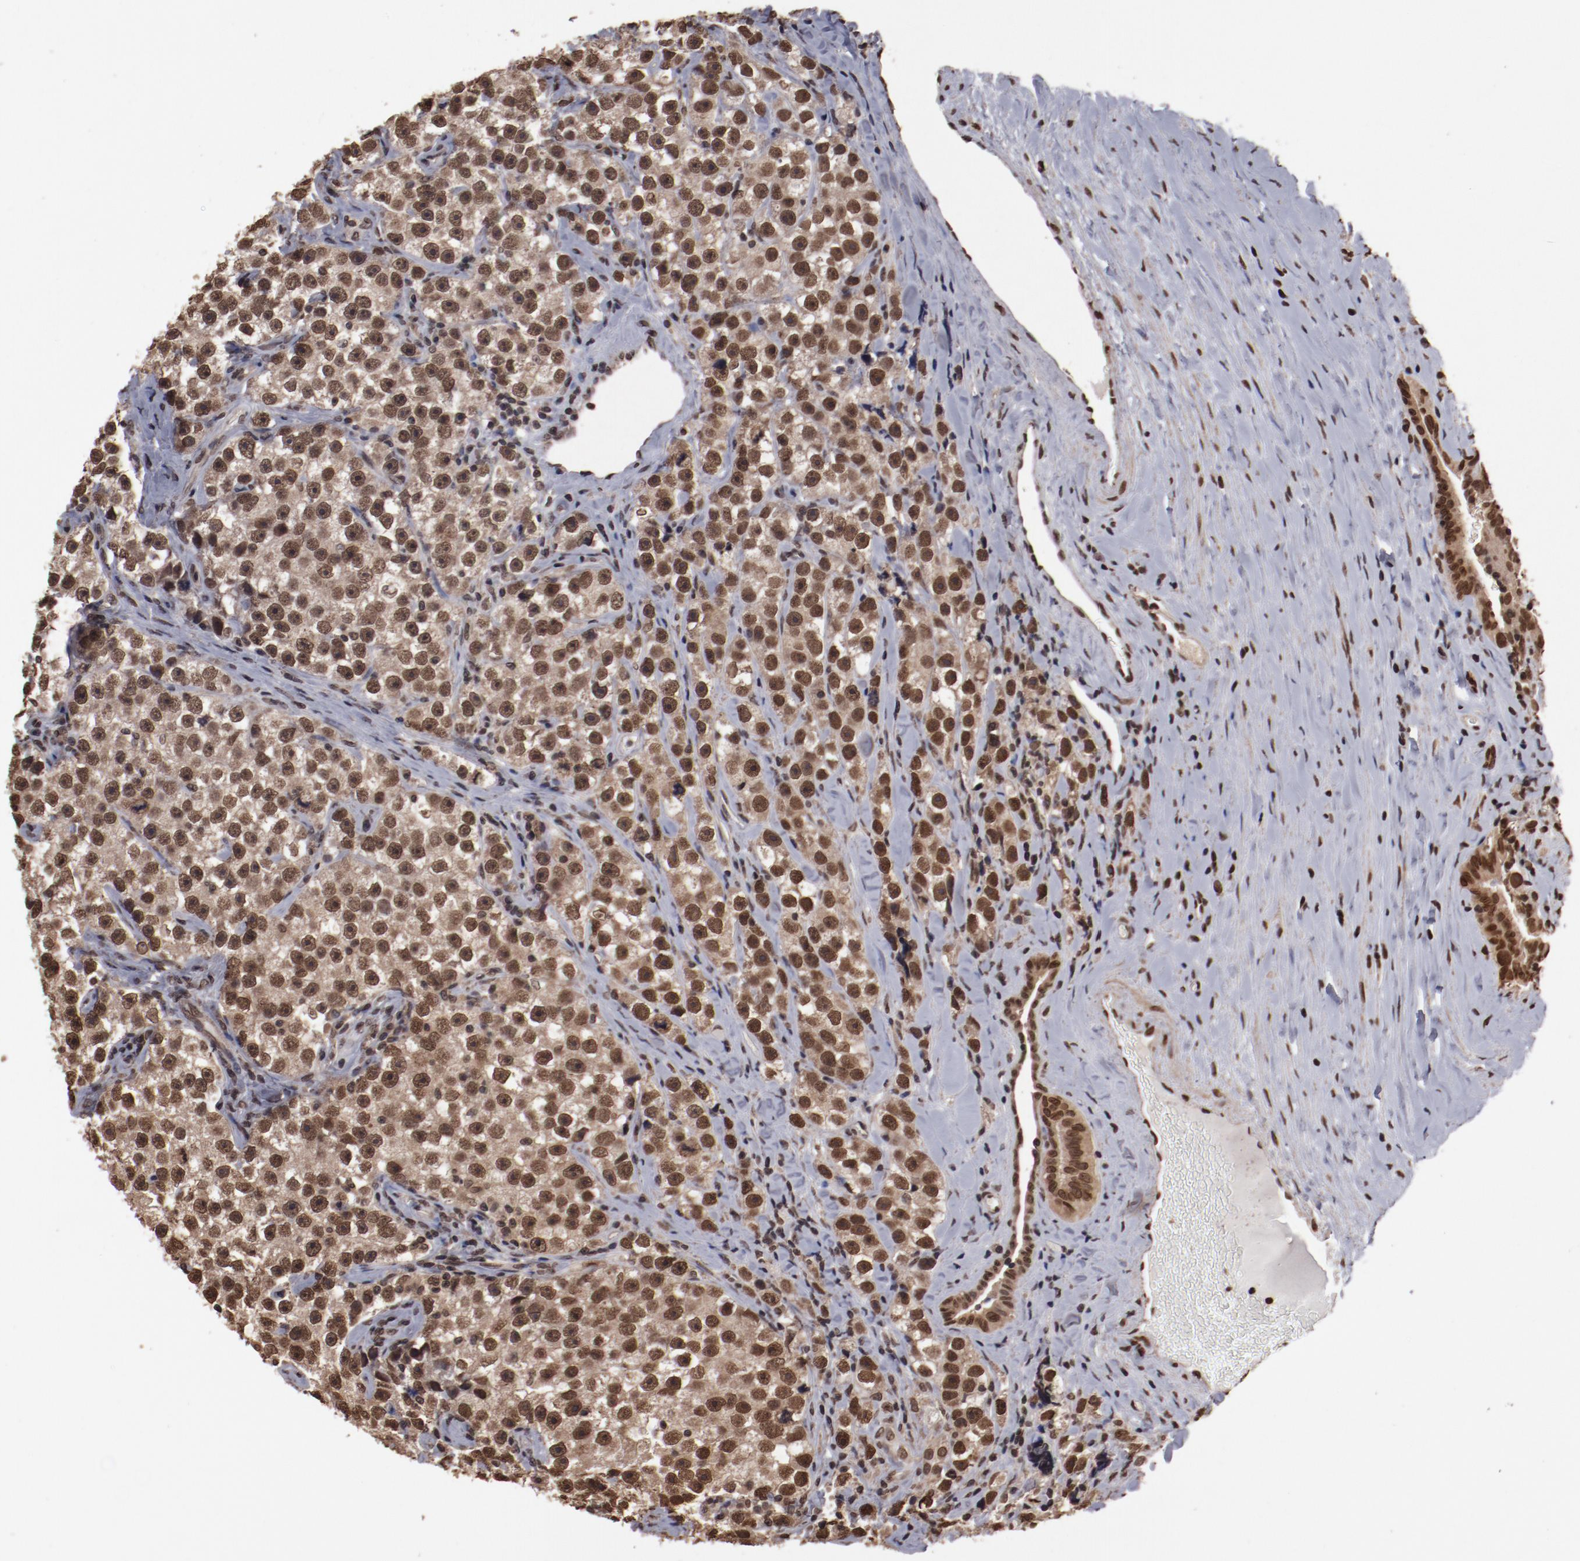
{"staining": {"intensity": "strong", "quantity": ">75%", "location": "nuclear"}, "tissue": "testis cancer", "cell_type": "Tumor cells", "image_type": "cancer", "snomed": [{"axis": "morphology", "description": "Seminoma, NOS"}, {"axis": "topography", "description": "Testis"}], "caption": "Seminoma (testis) stained with a protein marker exhibits strong staining in tumor cells.", "gene": "AKT1", "patient": {"sex": "male", "age": 32}}